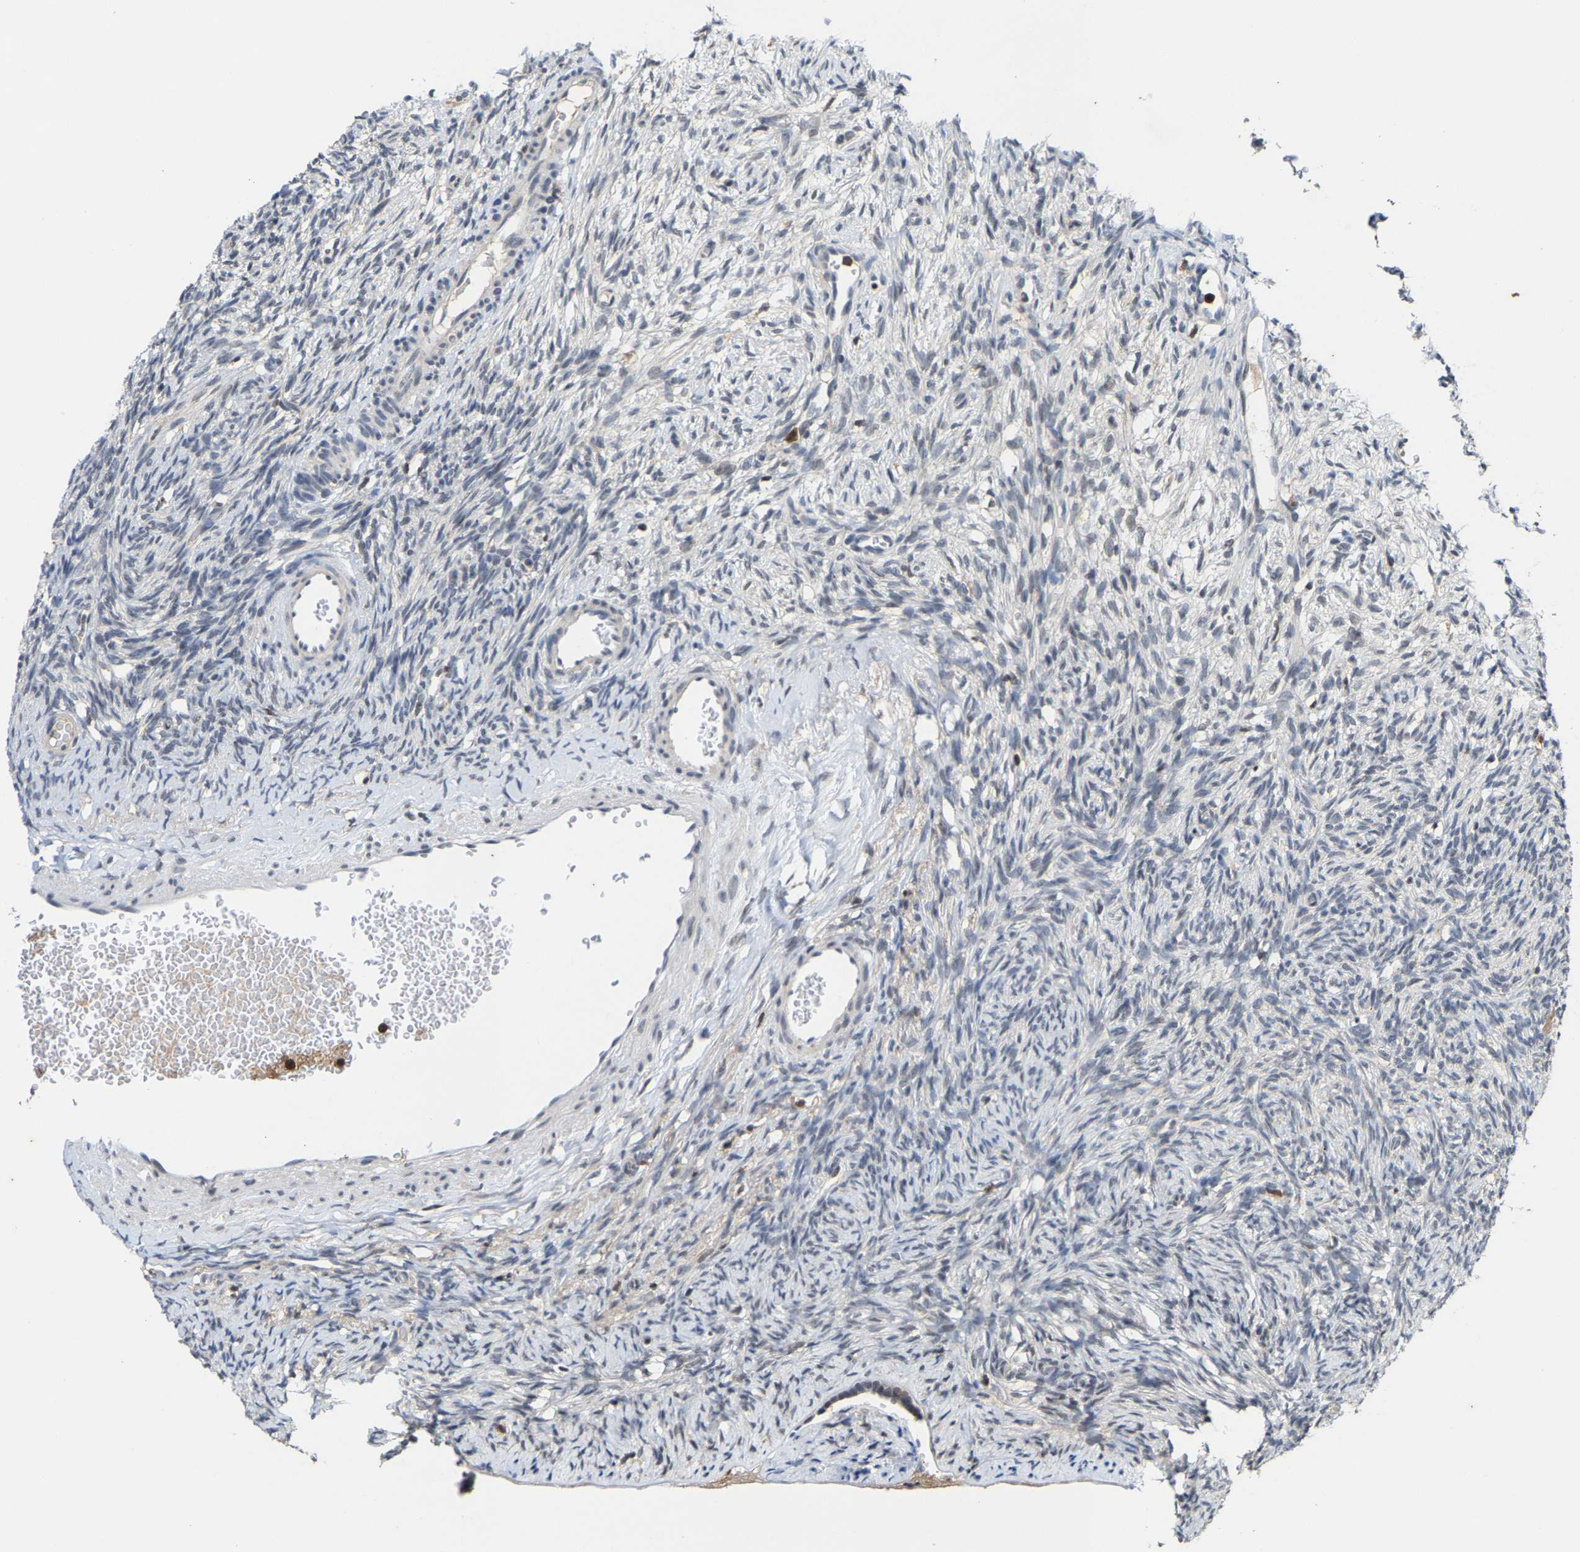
{"staining": {"intensity": "negative", "quantity": "none", "location": "none"}, "tissue": "ovary", "cell_type": "Ovarian stroma cells", "image_type": "normal", "snomed": [{"axis": "morphology", "description": "Normal tissue, NOS"}, {"axis": "topography", "description": "Ovary"}], "caption": "DAB immunohistochemical staining of normal ovary displays no significant staining in ovarian stroma cells.", "gene": "FGD3", "patient": {"sex": "female", "age": 33}}